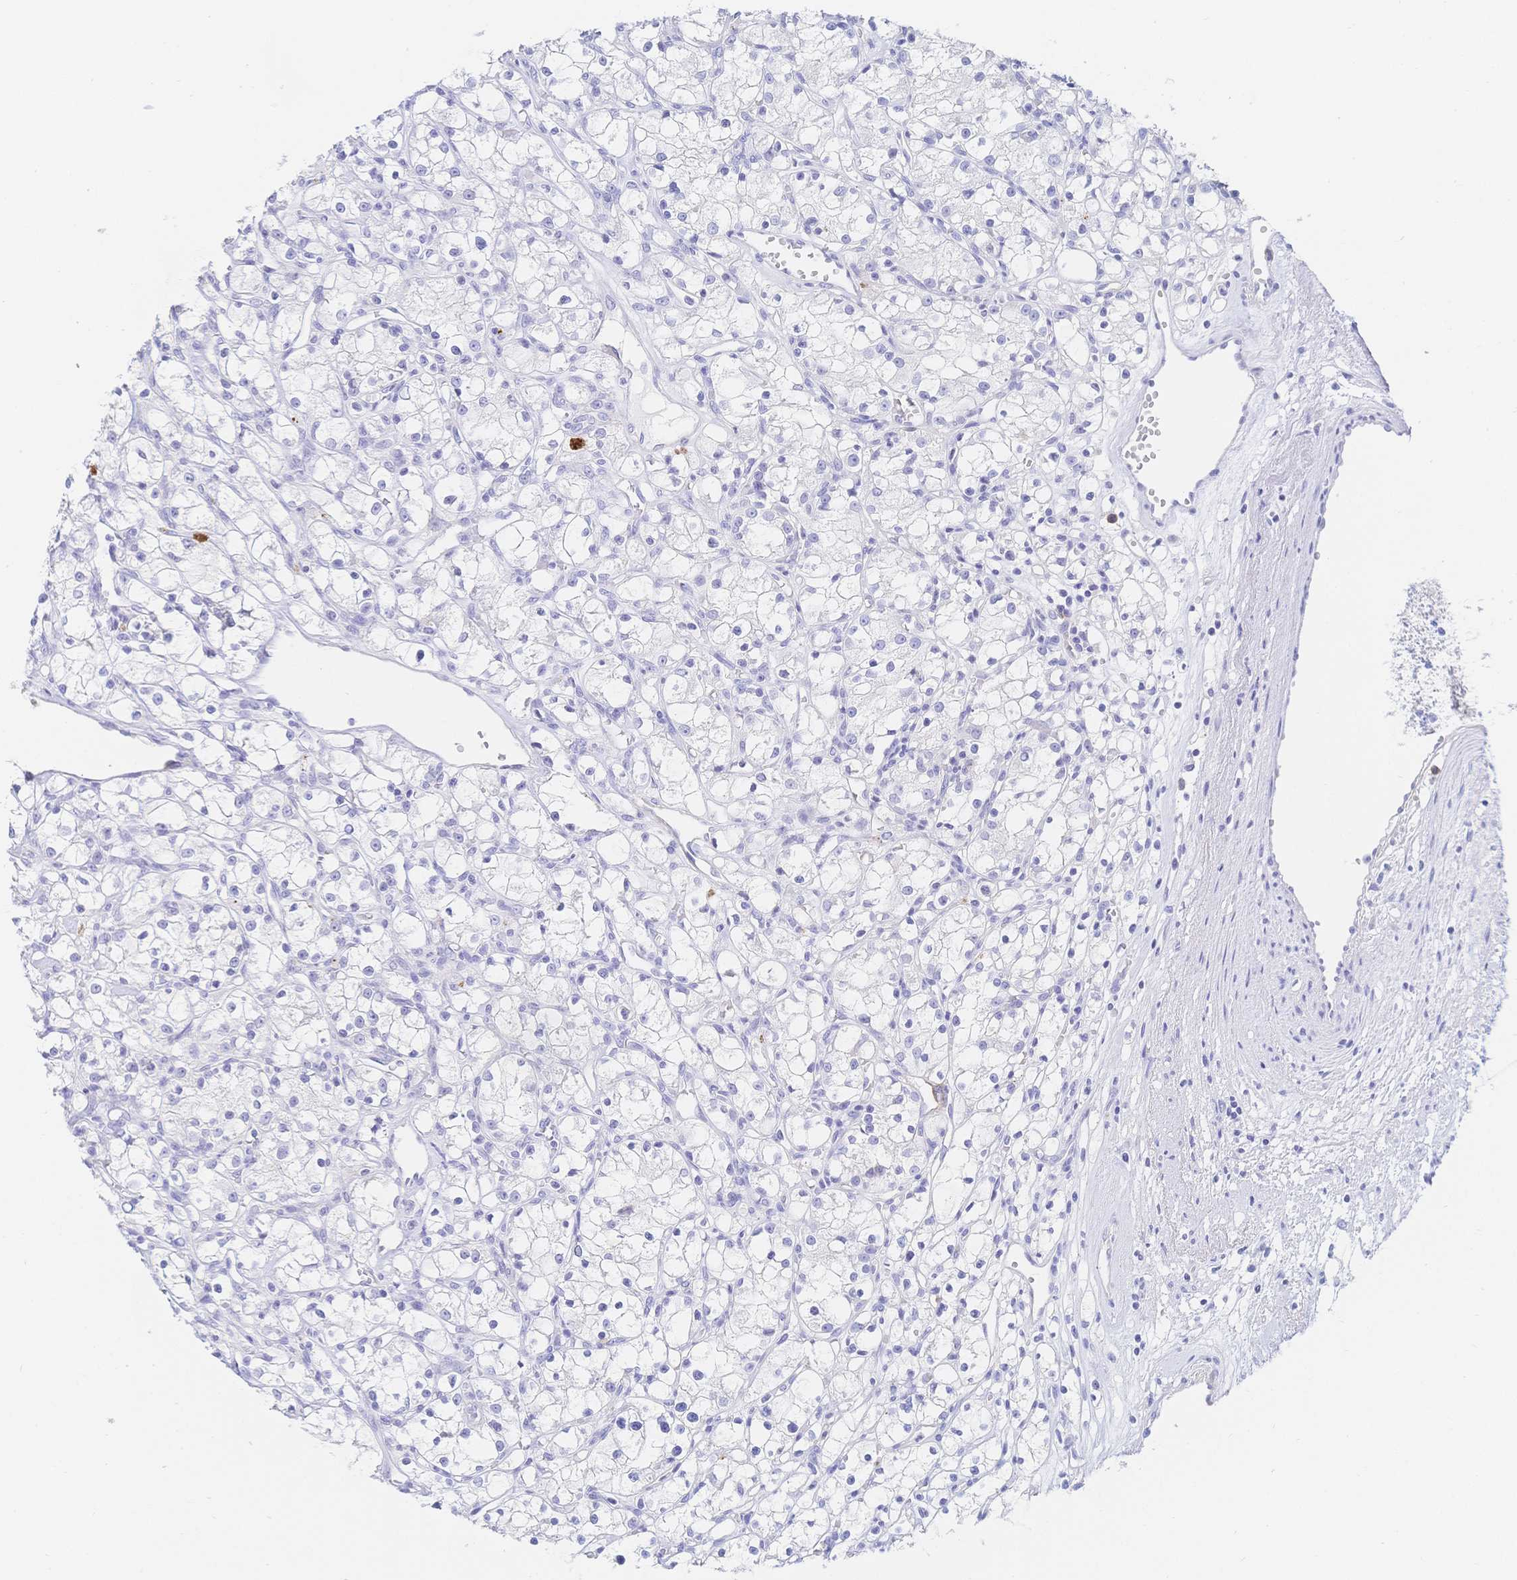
{"staining": {"intensity": "negative", "quantity": "none", "location": "none"}, "tissue": "renal cancer", "cell_type": "Tumor cells", "image_type": "cancer", "snomed": [{"axis": "morphology", "description": "Adenocarcinoma, NOS"}, {"axis": "topography", "description": "Kidney"}], "caption": "This is an immunohistochemistry (IHC) histopathology image of human renal adenocarcinoma. There is no staining in tumor cells.", "gene": "RRM1", "patient": {"sex": "female", "age": 59}}